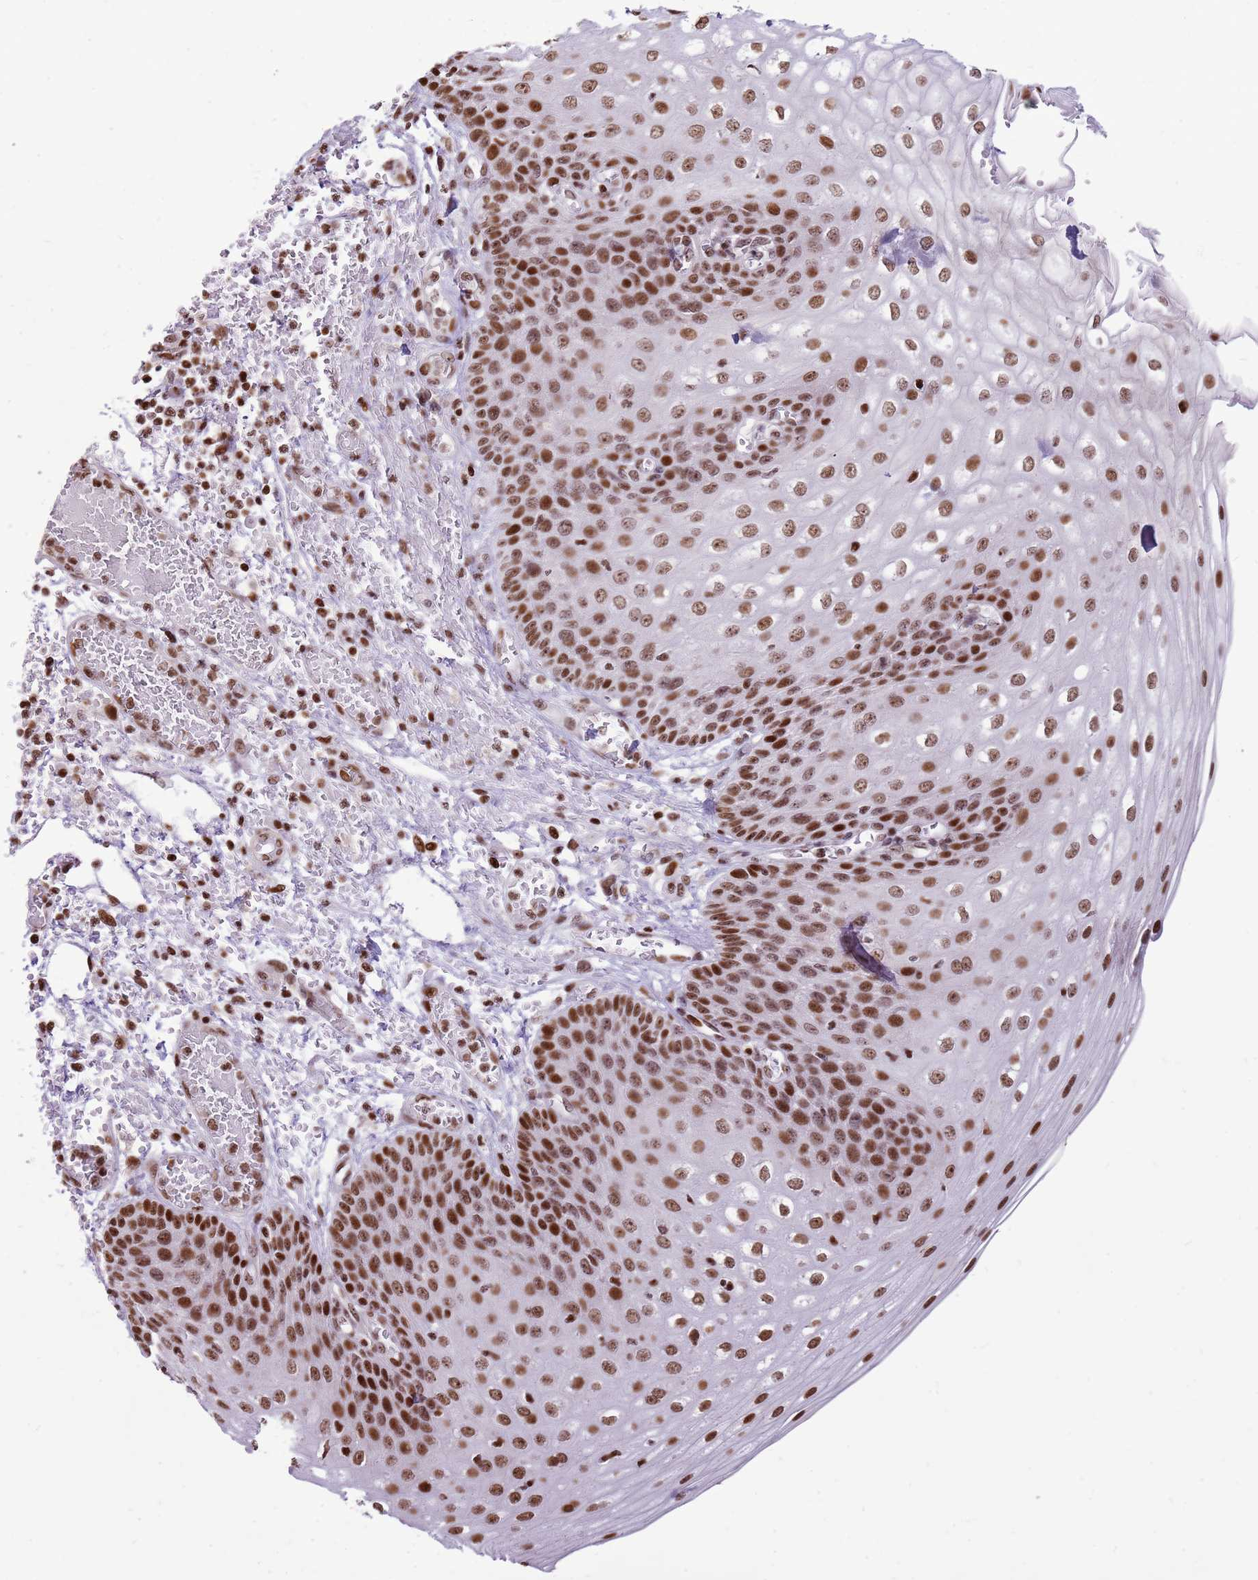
{"staining": {"intensity": "strong", "quantity": ">75%", "location": "nuclear"}, "tissue": "esophagus", "cell_type": "Squamous epithelial cells", "image_type": "normal", "snomed": [{"axis": "morphology", "description": "Normal tissue, NOS"}, {"axis": "topography", "description": "Esophagus"}], "caption": "A brown stain labels strong nuclear staining of a protein in squamous epithelial cells of unremarkable esophagus. The staining is performed using DAB (3,3'-diaminobenzidine) brown chromogen to label protein expression. The nuclei are counter-stained blue using hematoxylin.", "gene": "WASHC4", "patient": {"sex": "male", "age": 81}}